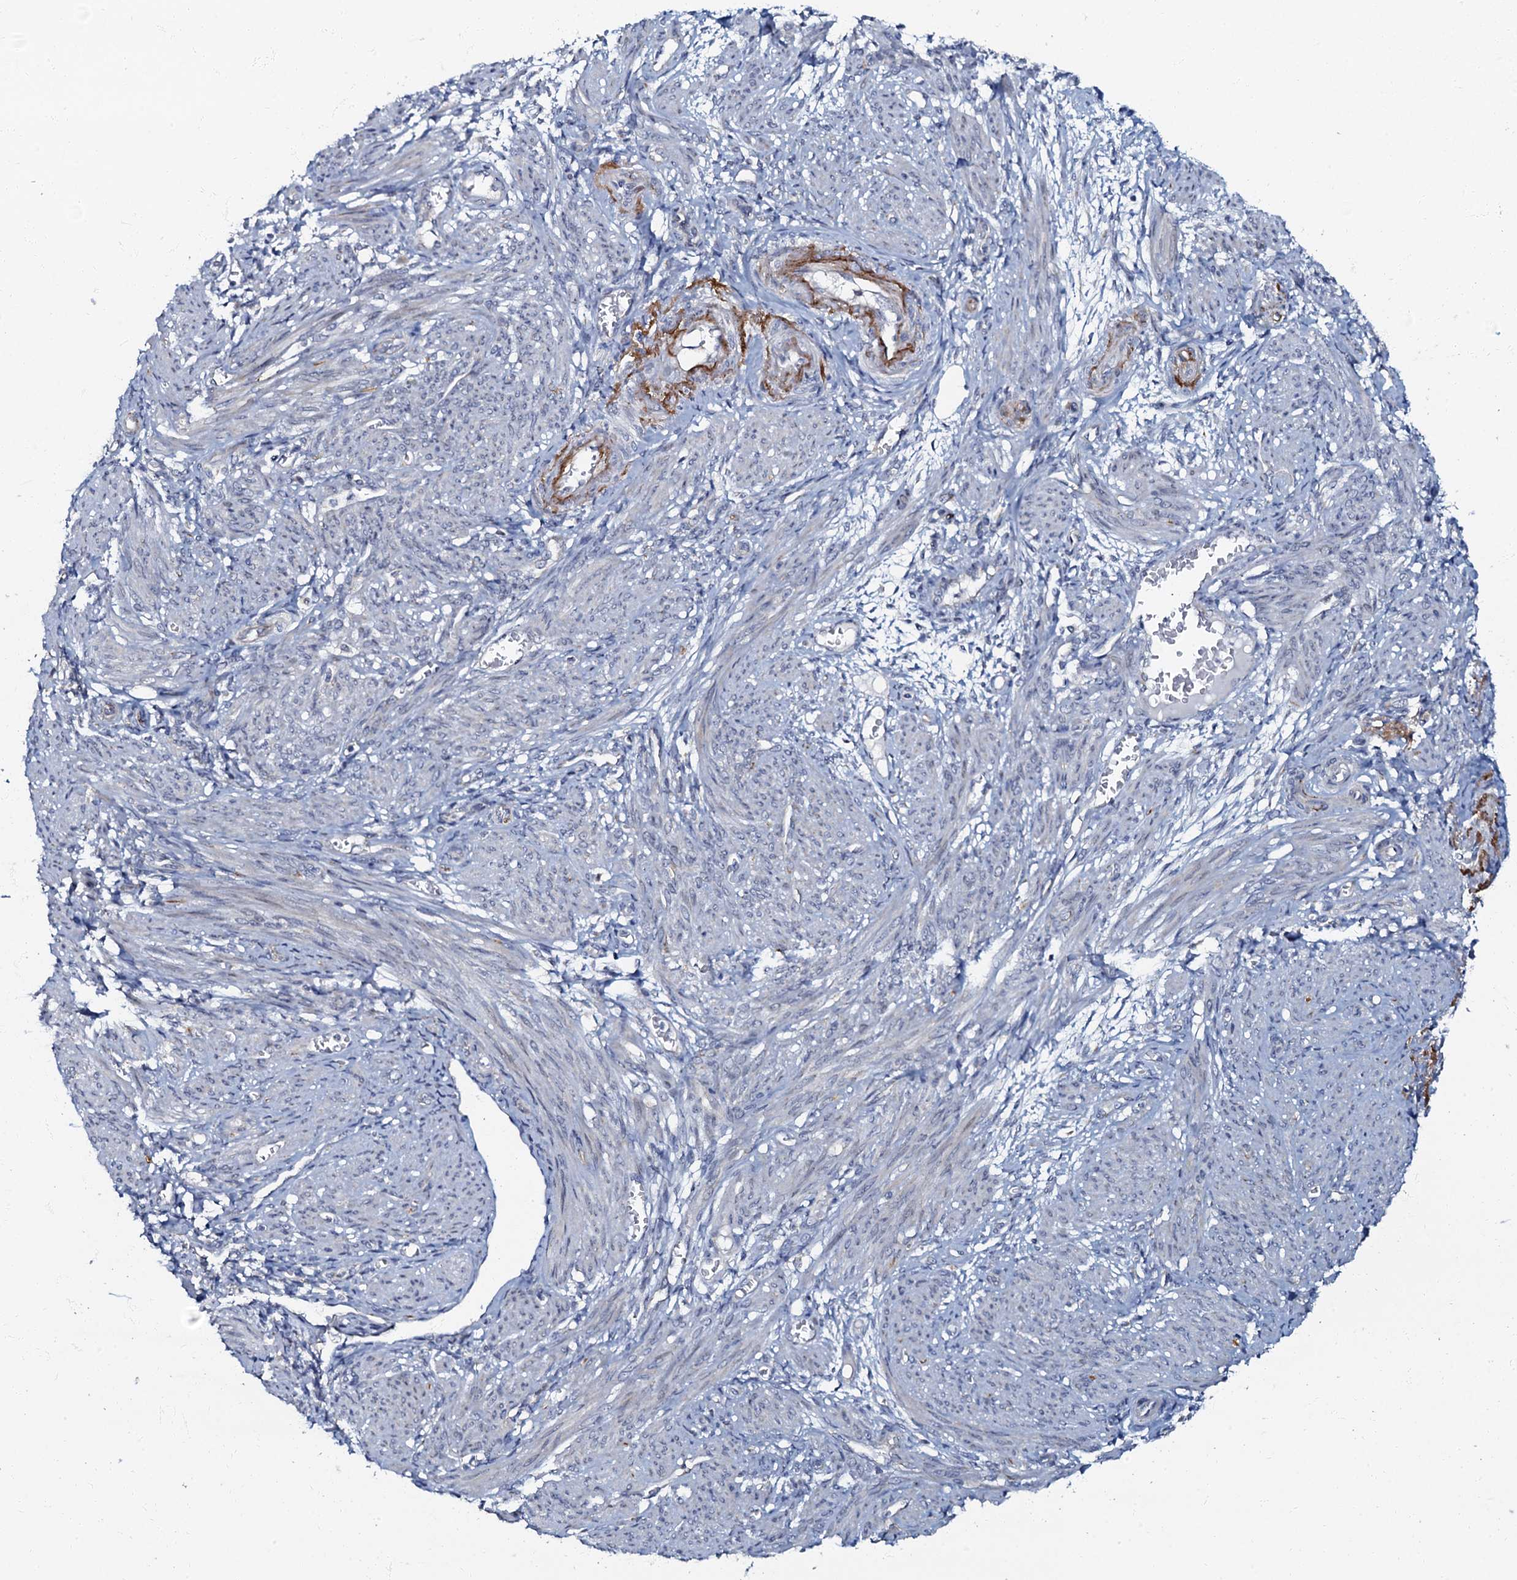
{"staining": {"intensity": "negative", "quantity": "none", "location": "none"}, "tissue": "smooth muscle", "cell_type": "Smooth muscle cells", "image_type": "normal", "snomed": [{"axis": "morphology", "description": "Normal tissue, NOS"}, {"axis": "topography", "description": "Smooth muscle"}], "caption": "The micrograph shows no staining of smooth muscle cells in benign smooth muscle.", "gene": "MRPL51", "patient": {"sex": "female", "age": 39}}